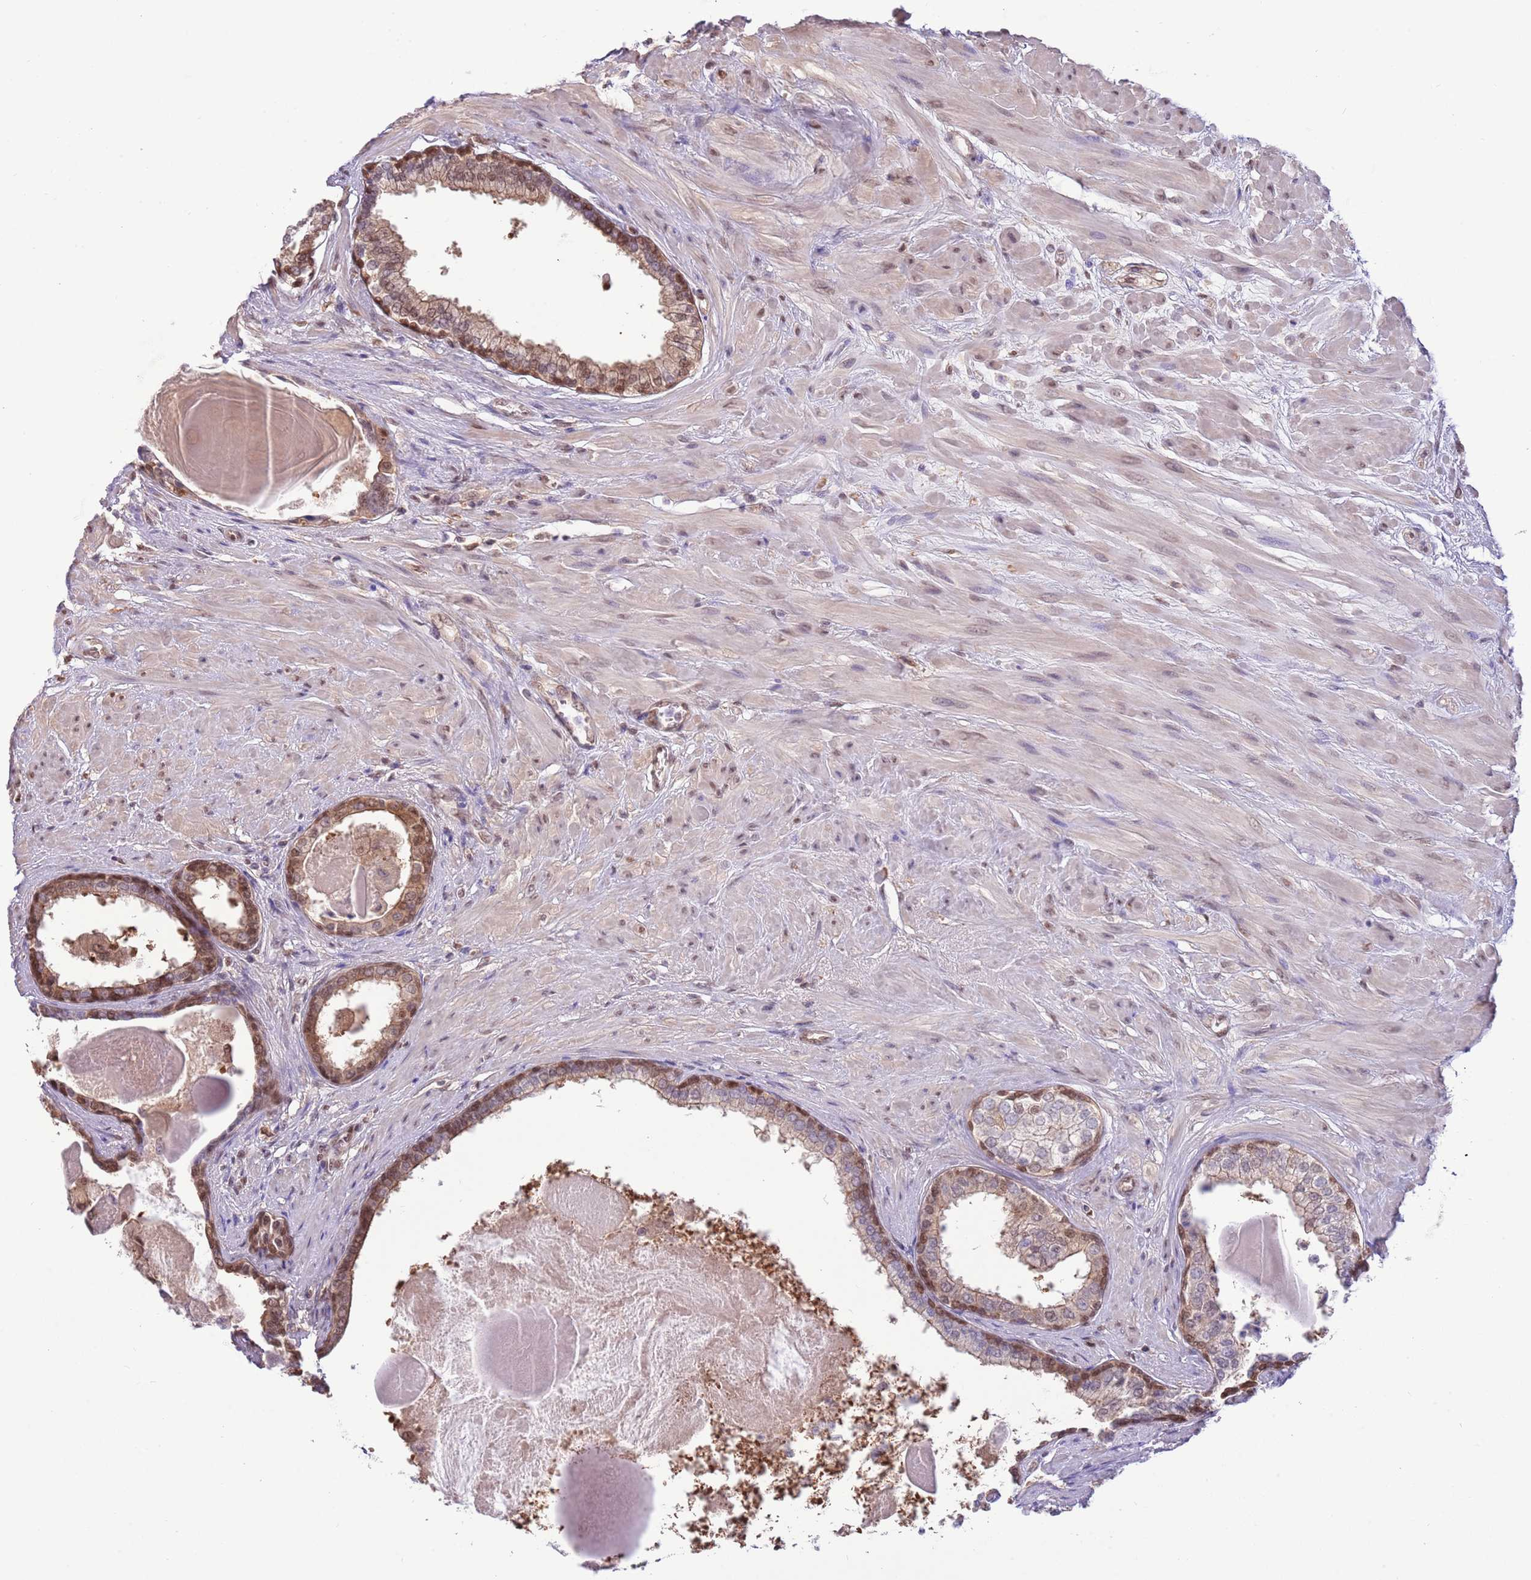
{"staining": {"intensity": "moderate", "quantity": "25%-75%", "location": "cytoplasmic/membranous,nuclear"}, "tissue": "prostate", "cell_type": "Glandular cells", "image_type": "normal", "snomed": [{"axis": "morphology", "description": "Normal tissue, NOS"}, {"axis": "topography", "description": "Prostate"}], "caption": "Immunohistochemistry of unremarkable human prostate reveals medium levels of moderate cytoplasmic/membranous,nuclear positivity in about 25%-75% of glandular cells.", "gene": "NSFL1C", "patient": {"sex": "male", "age": 57}}